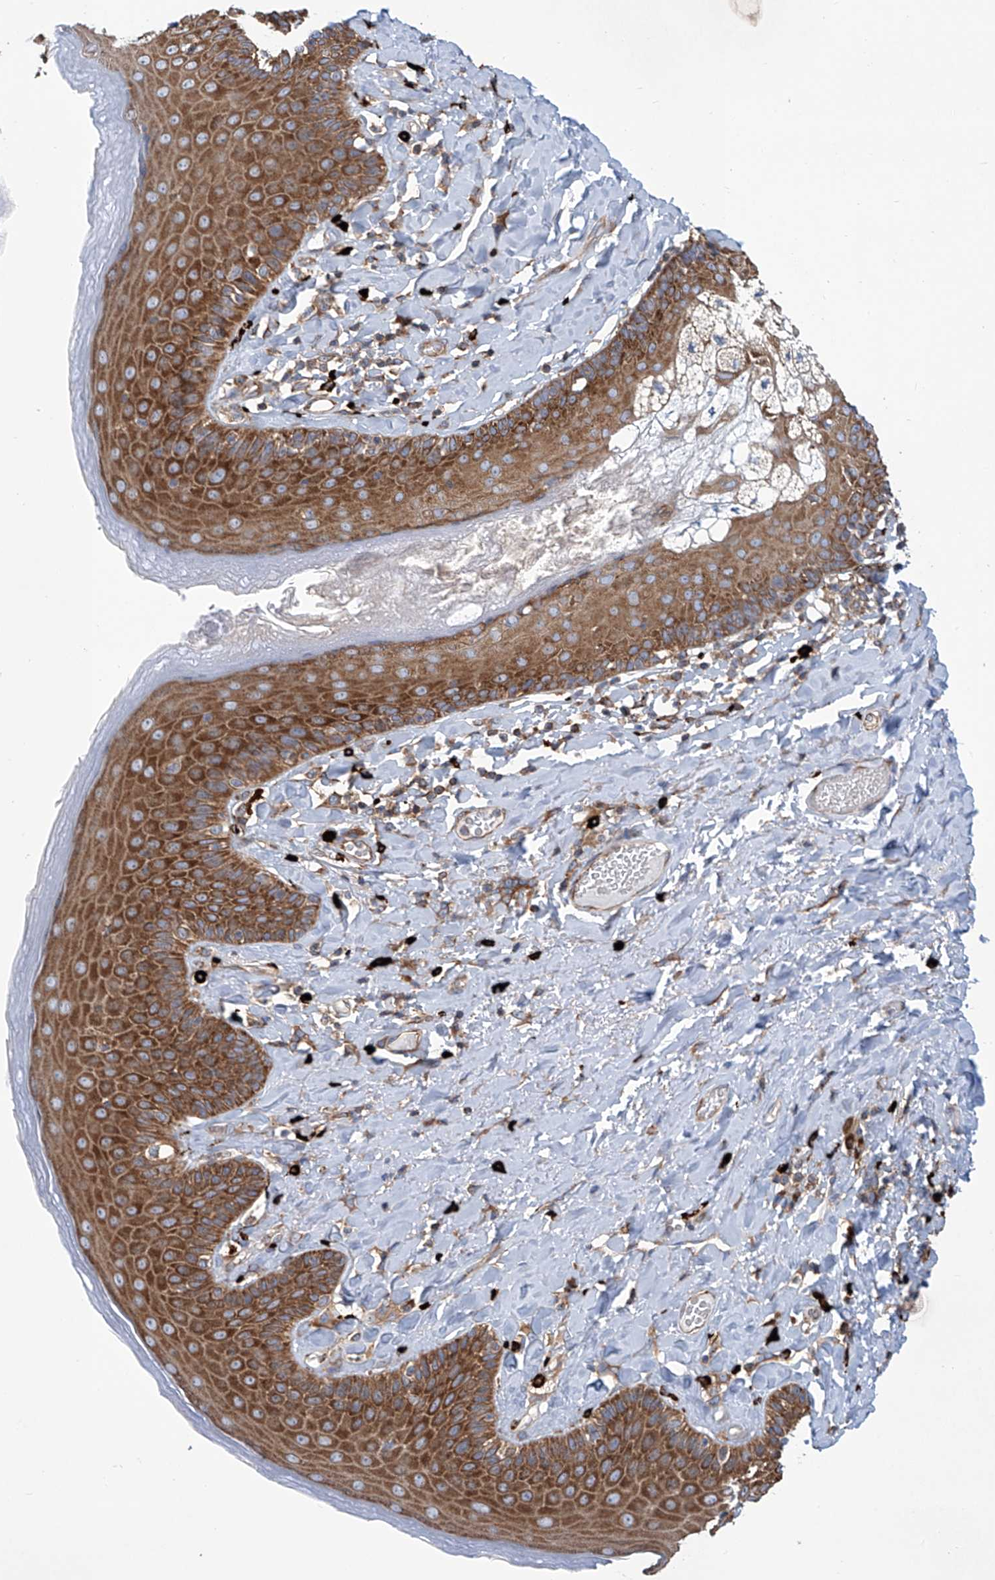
{"staining": {"intensity": "strong", "quantity": ">75%", "location": "cytoplasmic/membranous"}, "tissue": "skin", "cell_type": "Epidermal cells", "image_type": "normal", "snomed": [{"axis": "morphology", "description": "Normal tissue, NOS"}, {"axis": "topography", "description": "Anal"}], "caption": "Strong cytoplasmic/membranous protein expression is identified in about >75% of epidermal cells in skin. Nuclei are stained in blue.", "gene": "SENP2", "patient": {"sex": "male", "age": 69}}